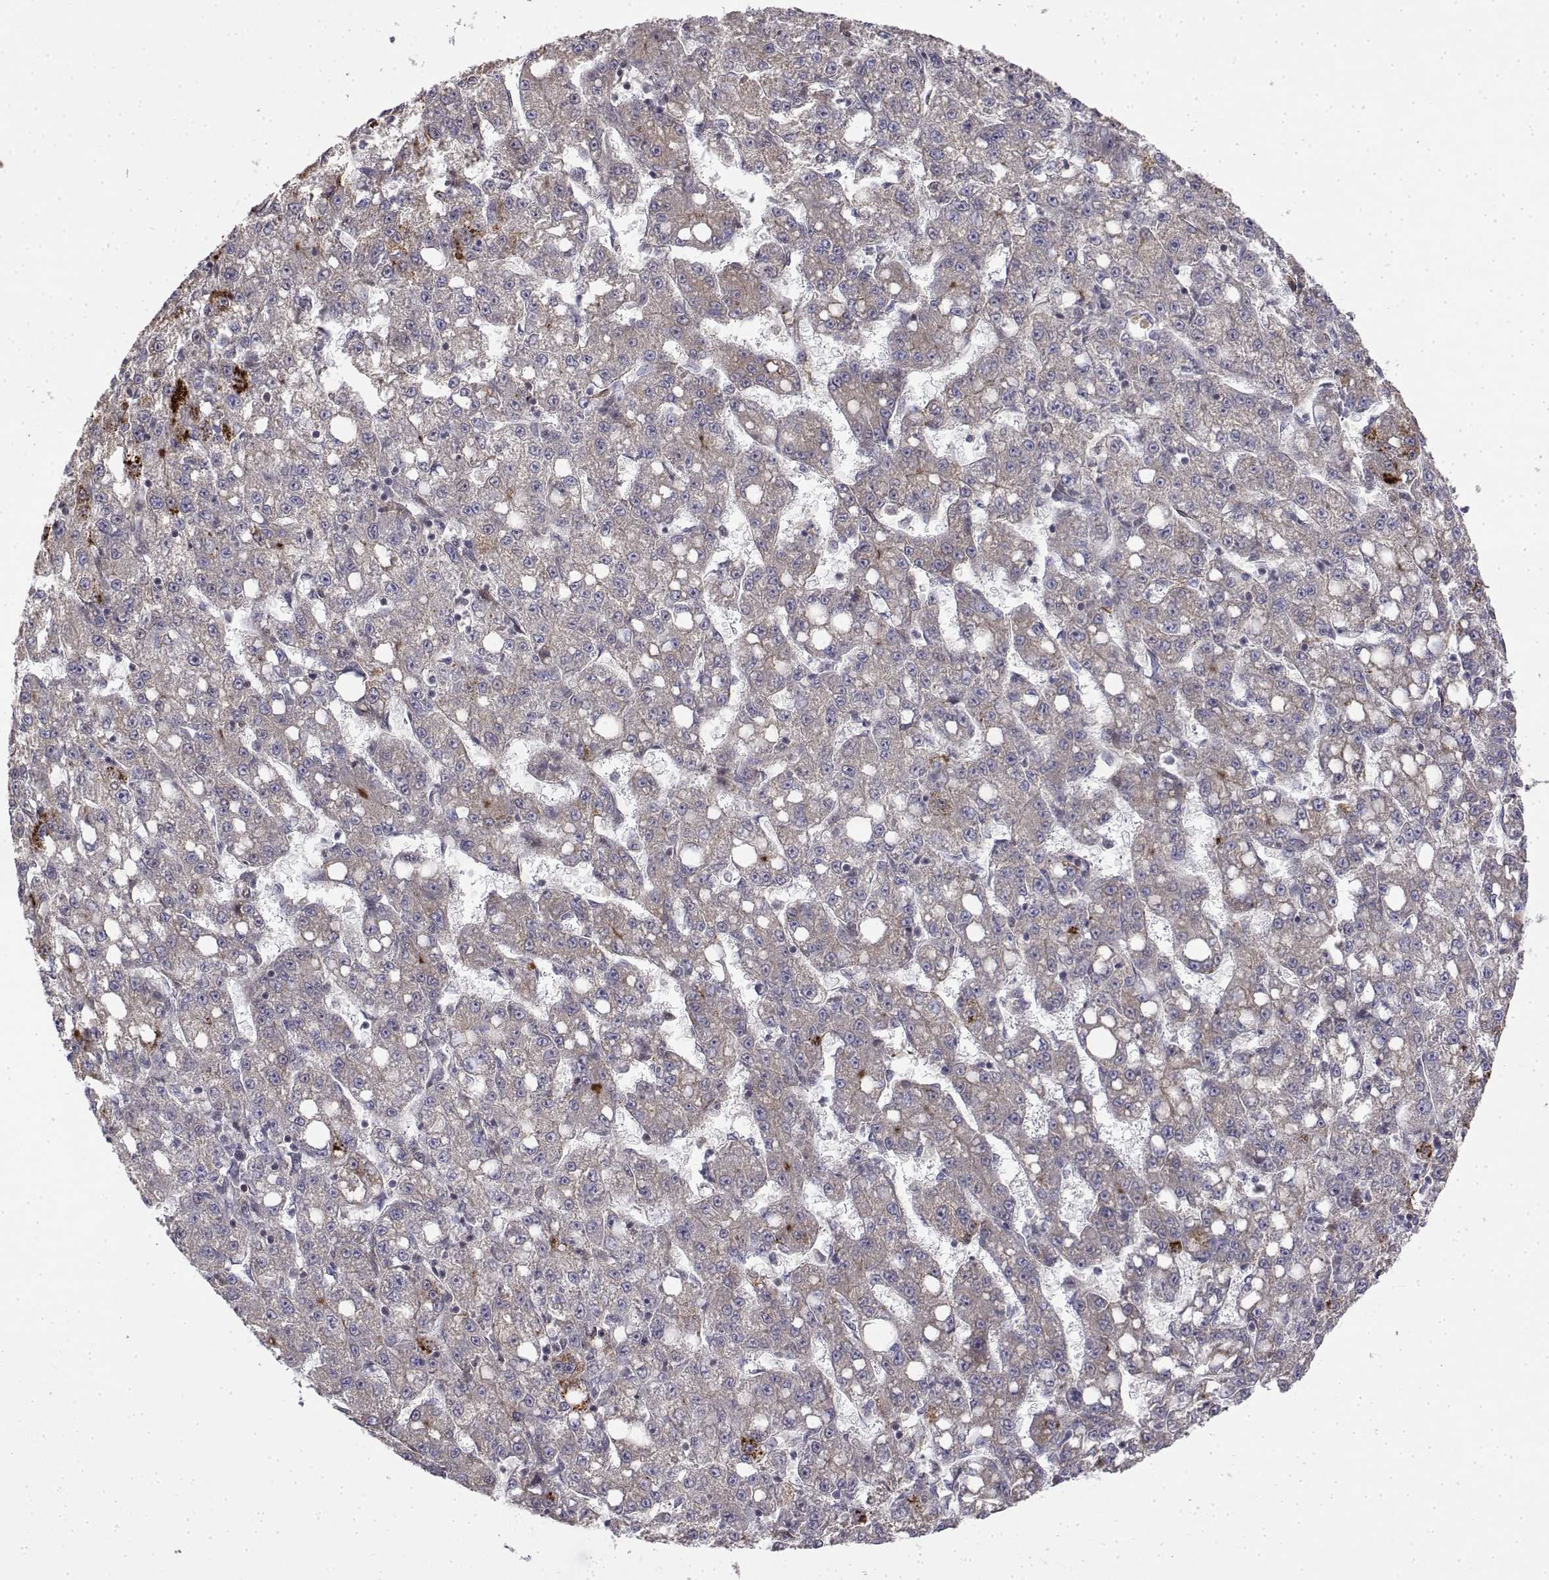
{"staining": {"intensity": "negative", "quantity": "none", "location": "none"}, "tissue": "liver cancer", "cell_type": "Tumor cells", "image_type": "cancer", "snomed": [{"axis": "morphology", "description": "Carcinoma, Hepatocellular, NOS"}, {"axis": "topography", "description": "Liver"}], "caption": "The photomicrograph displays no staining of tumor cells in hepatocellular carcinoma (liver). (Brightfield microscopy of DAB (3,3'-diaminobenzidine) immunohistochemistry at high magnification).", "gene": "ITGA7", "patient": {"sex": "female", "age": 65}}